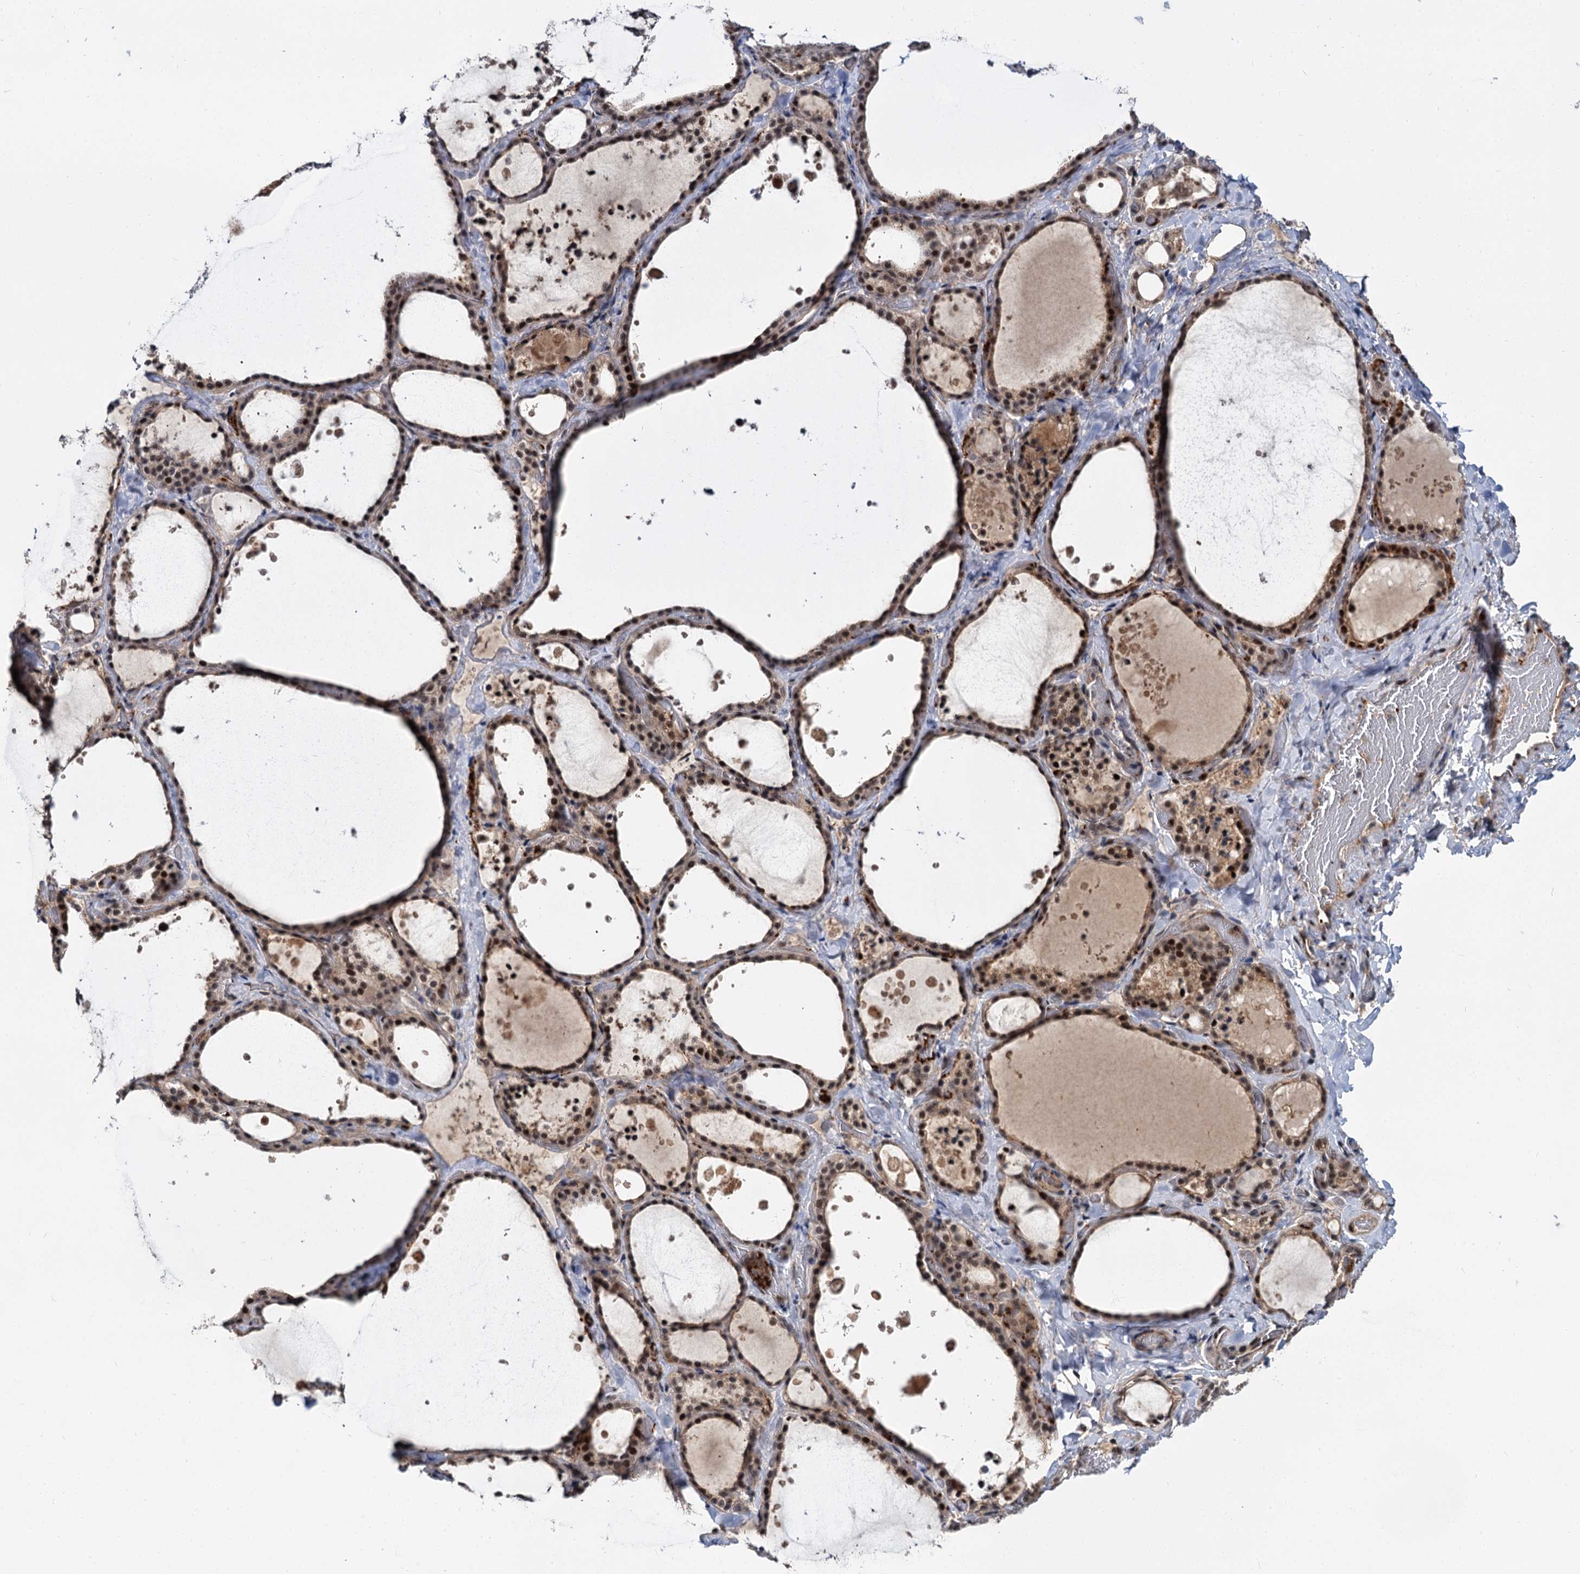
{"staining": {"intensity": "strong", "quantity": ">75%", "location": "cytoplasmic/membranous,nuclear"}, "tissue": "thyroid gland", "cell_type": "Glandular cells", "image_type": "normal", "snomed": [{"axis": "morphology", "description": "Normal tissue, NOS"}, {"axis": "topography", "description": "Thyroid gland"}], "caption": "Glandular cells exhibit high levels of strong cytoplasmic/membranous,nuclear expression in approximately >75% of cells in benign human thyroid gland.", "gene": "MBD6", "patient": {"sex": "female", "age": 44}}